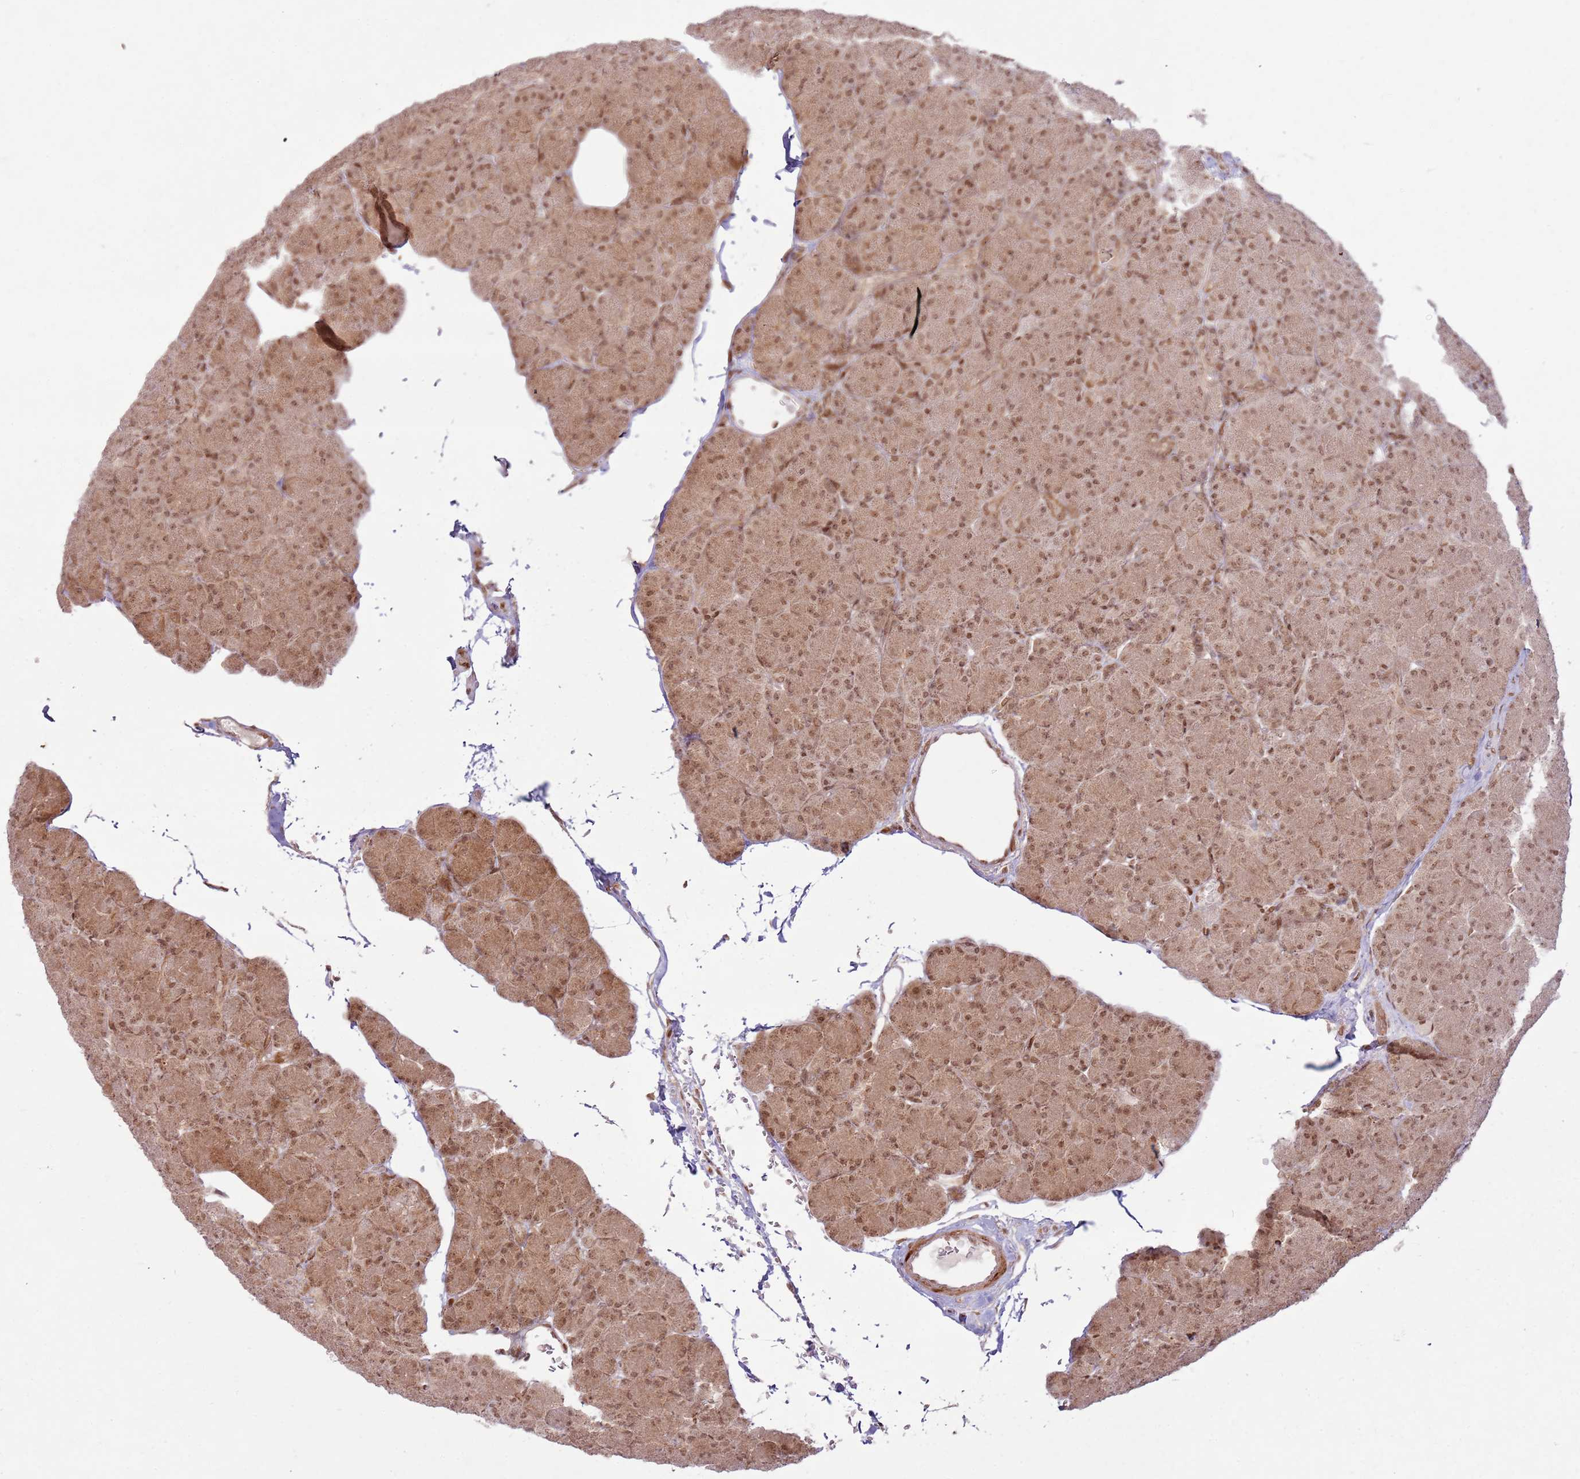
{"staining": {"intensity": "moderate", "quantity": ">75%", "location": "cytoplasmic/membranous,nuclear"}, "tissue": "pancreas", "cell_type": "Exocrine glandular cells", "image_type": "normal", "snomed": [{"axis": "morphology", "description": "Normal tissue, NOS"}, {"axis": "topography", "description": "Pancreas"}], "caption": "Moderate cytoplasmic/membranous,nuclear positivity is present in about >75% of exocrine glandular cells in benign pancreas. (IHC, brightfield microscopy, high magnification).", "gene": "KLHL36", "patient": {"sex": "female", "age": 43}}